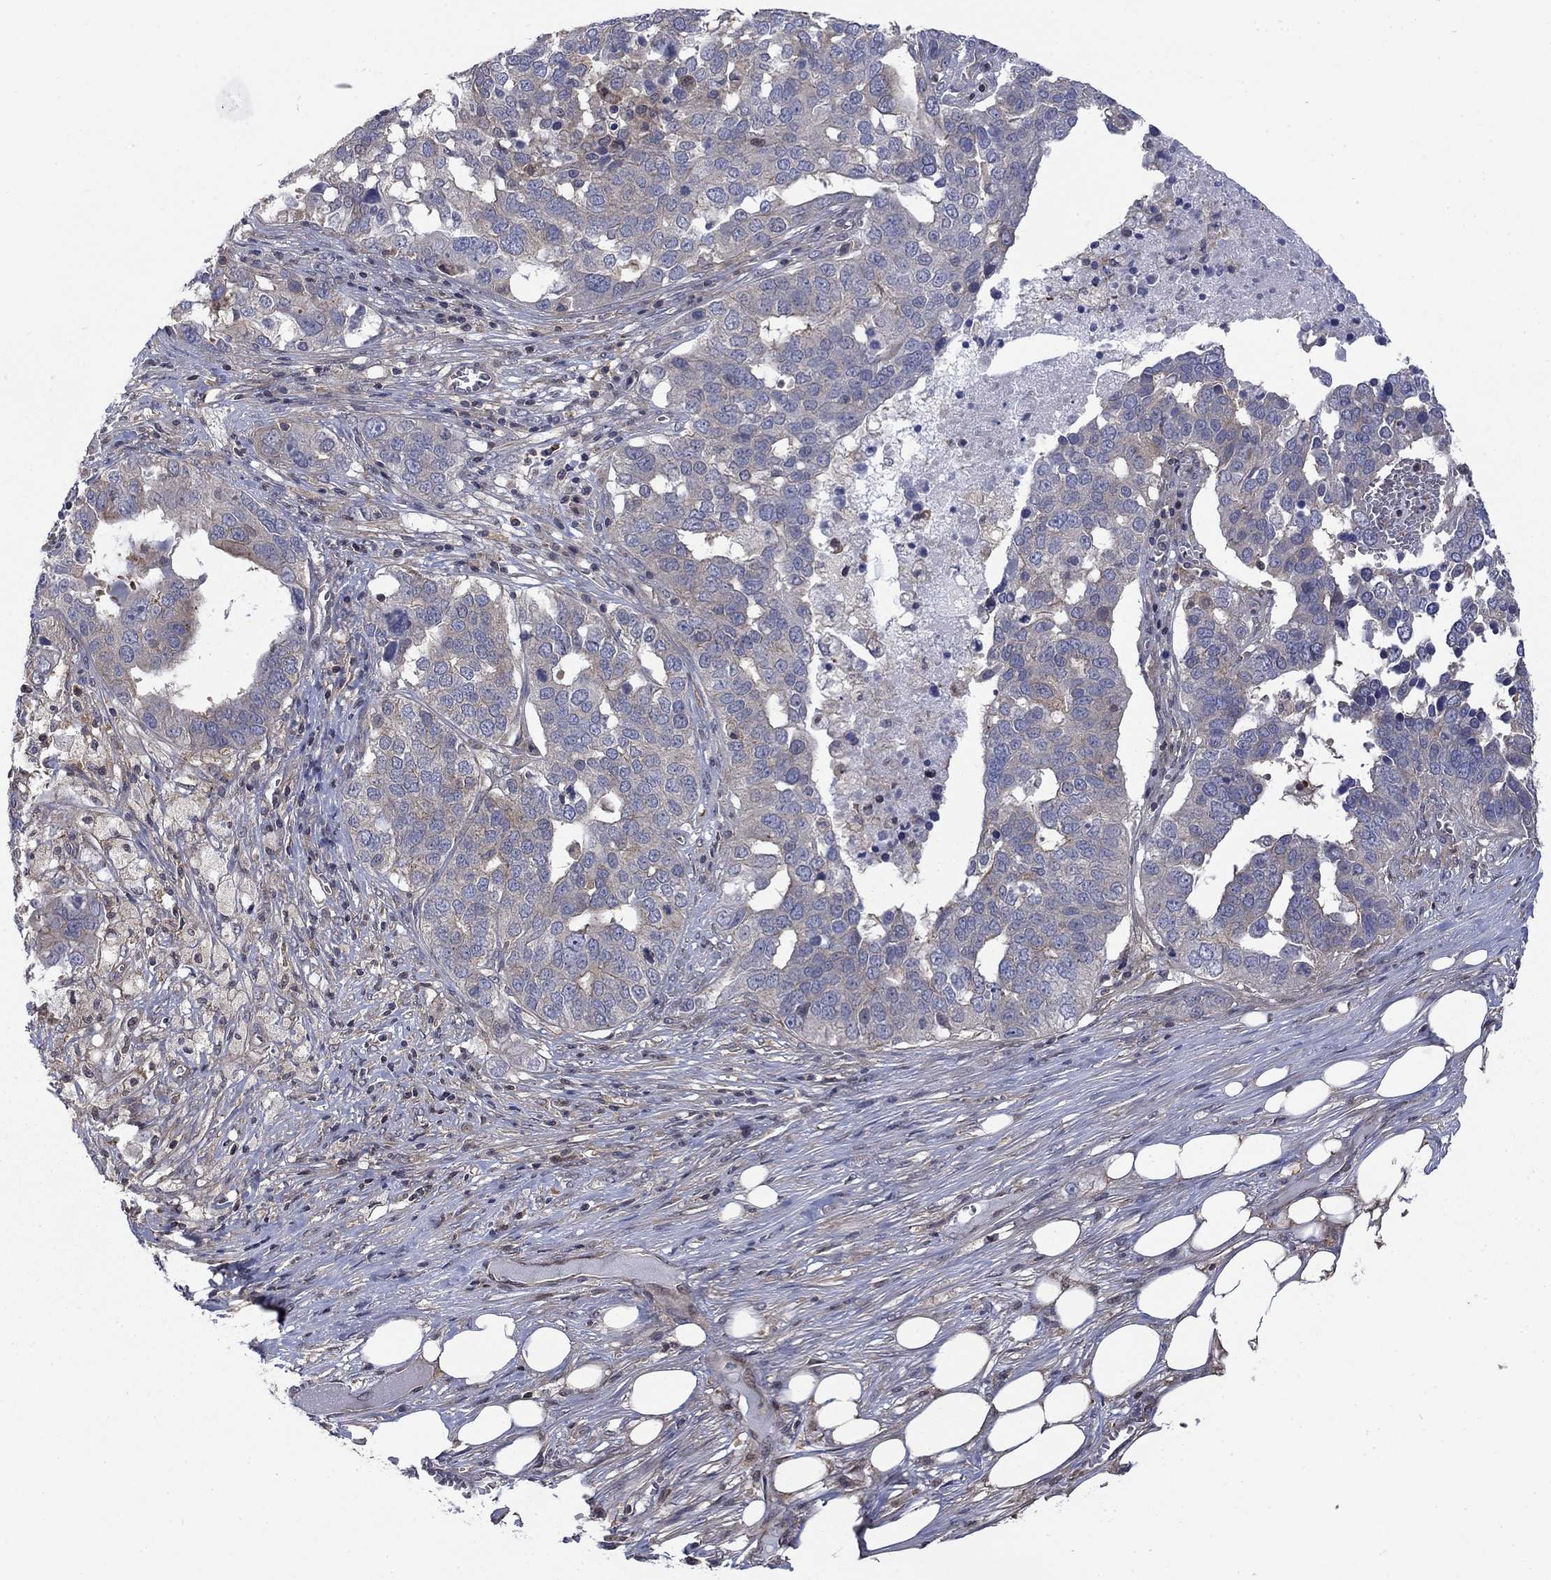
{"staining": {"intensity": "negative", "quantity": "none", "location": "none"}, "tissue": "ovarian cancer", "cell_type": "Tumor cells", "image_type": "cancer", "snomed": [{"axis": "morphology", "description": "Carcinoma, endometroid"}, {"axis": "topography", "description": "Soft tissue"}, {"axis": "topography", "description": "Ovary"}], "caption": "An immunohistochemistry (IHC) micrograph of ovarian cancer (endometroid carcinoma) is shown. There is no staining in tumor cells of ovarian cancer (endometroid carcinoma).", "gene": "PDZD2", "patient": {"sex": "female", "age": 52}}